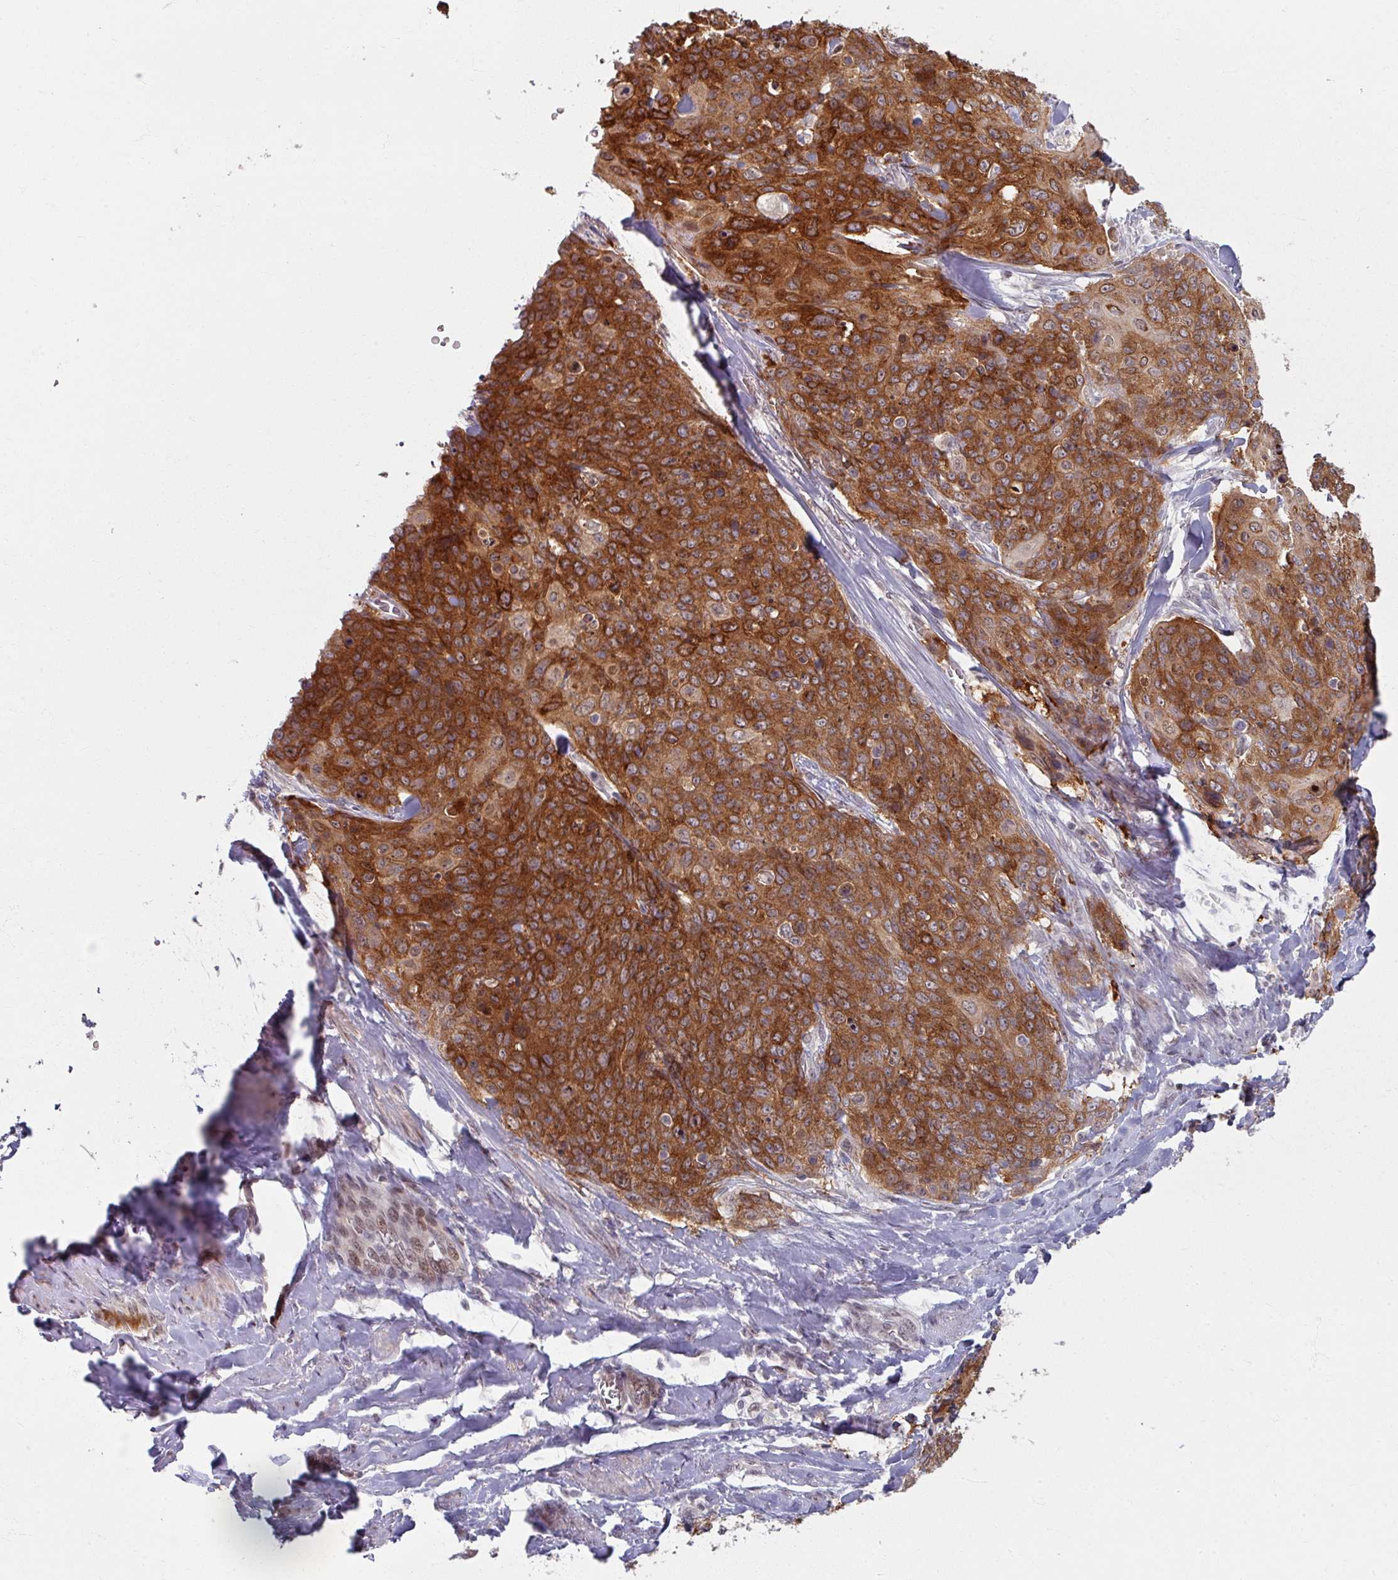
{"staining": {"intensity": "strong", "quantity": ">75%", "location": "cytoplasmic/membranous"}, "tissue": "skin cancer", "cell_type": "Tumor cells", "image_type": "cancer", "snomed": [{"axis": "morphology", "description": "Squamous cell carcinoma, NOS"}, {"axis": "topography", "description": "Skin"}, {"axis": "topography", "description": "Vulva"}], "caption": "Brown immunohistochemical staining in skin squamous cell carcinoma displays strong cytoplasmic/membranous staining in about >75% of tumor cells.", "gene": "KLC3", "patient": {"sex": "female", "age": 85}}